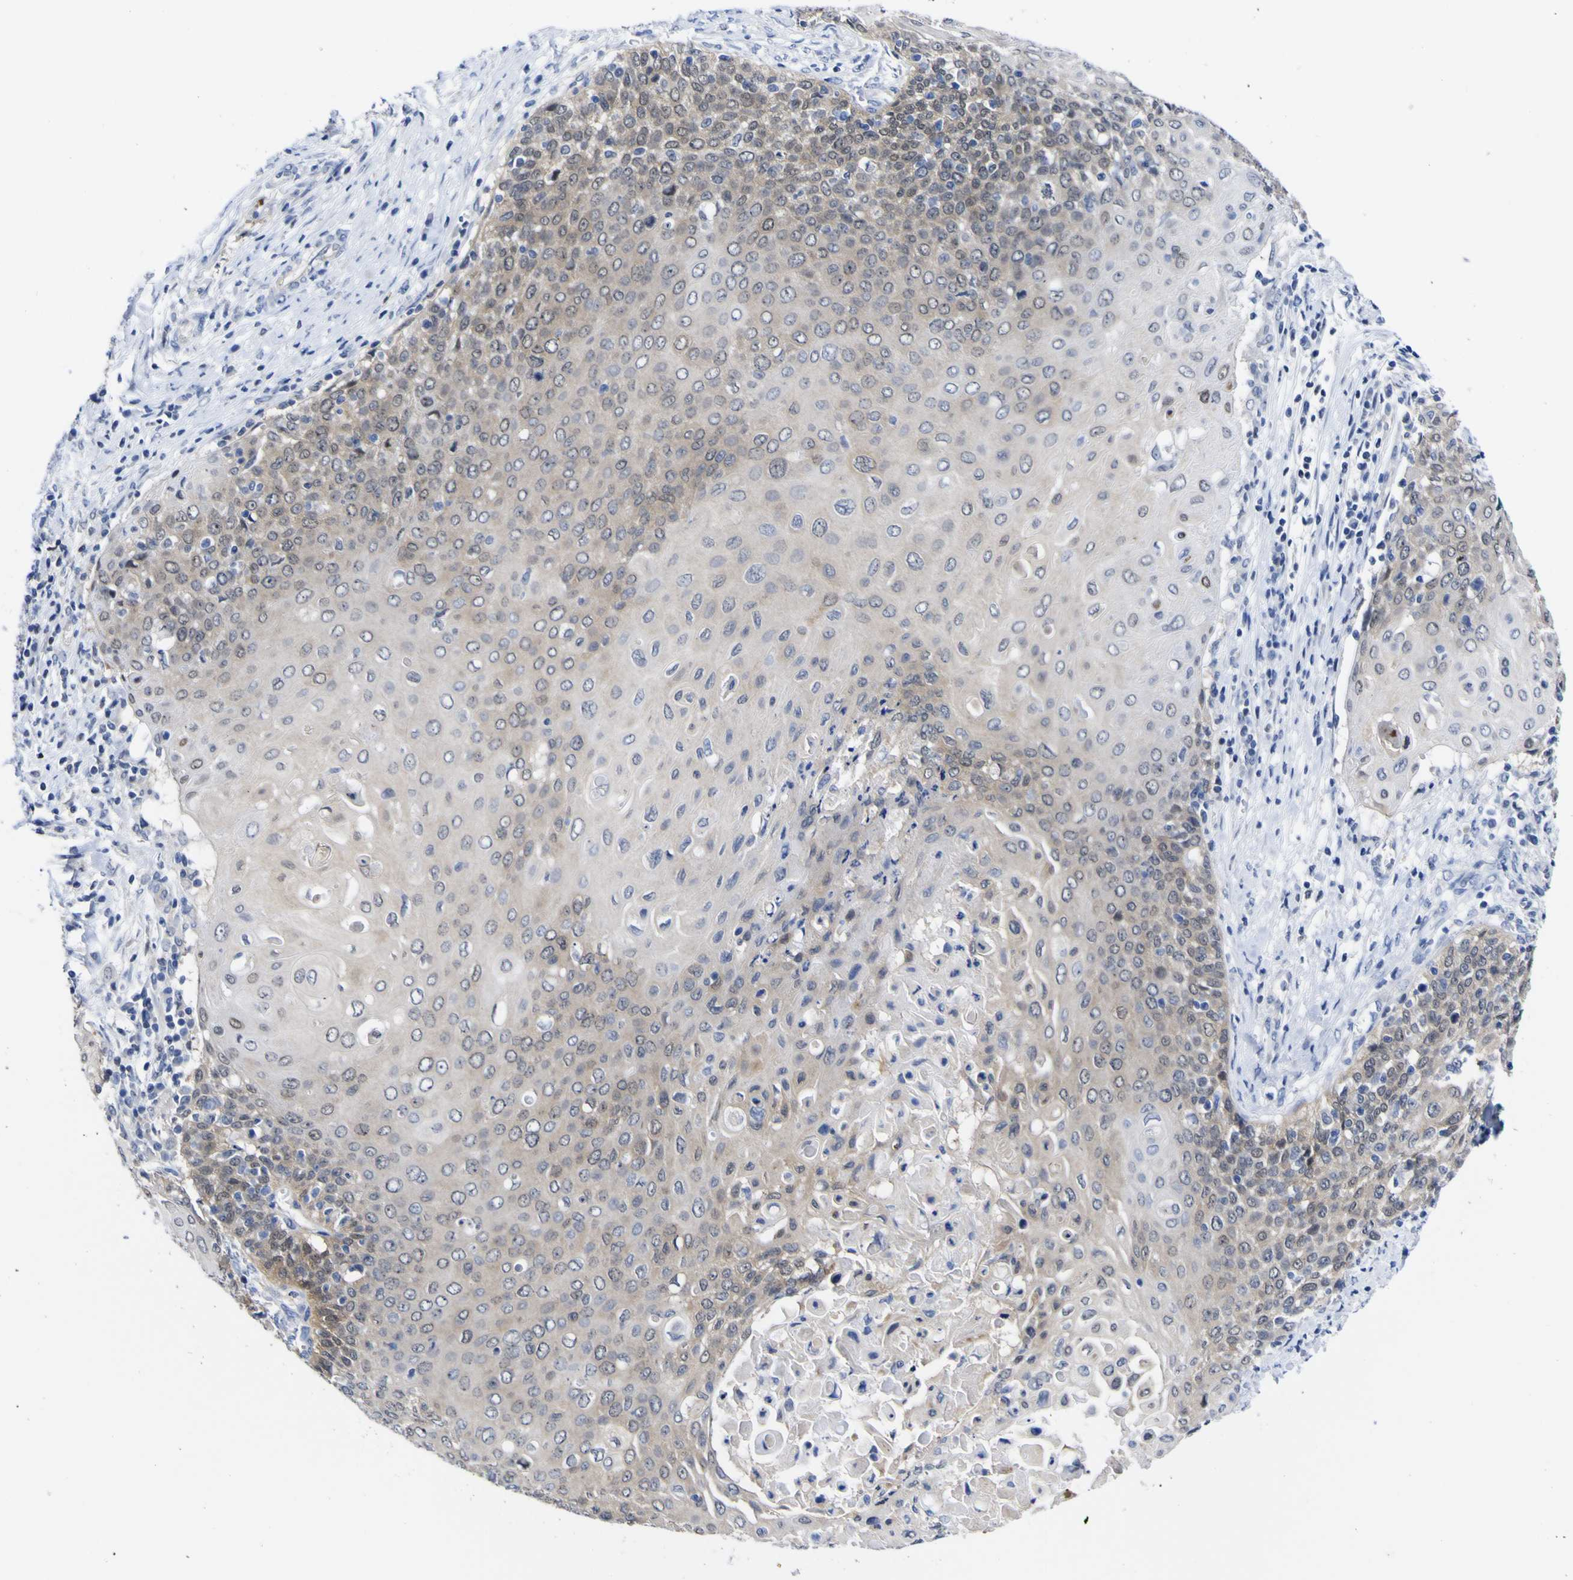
{"staining": {"intensity": "weak", "quantity": ">75%", "location": "cytoplasmic/membranous"}, "tissue": "cervical cancer", "cell_type": "Tumor cells", "image_type": "cancer", "snomed": [{"axis": "morphology", "description": "Squamous cell carcinoma, NOS"}, {"axis": "topography", "description": "Cervix"}], "caption": "This histopathology image shows cervical cancer (squamous cell carcinoma) stained with IHC to label a protein in brown. The cytoplasmic/membranous of tumor cells show weak positivity for the protein. Nuclei are counter-stained blue.", "gene": "CASP6", "patient": {"sex": "female", "age": 39}}